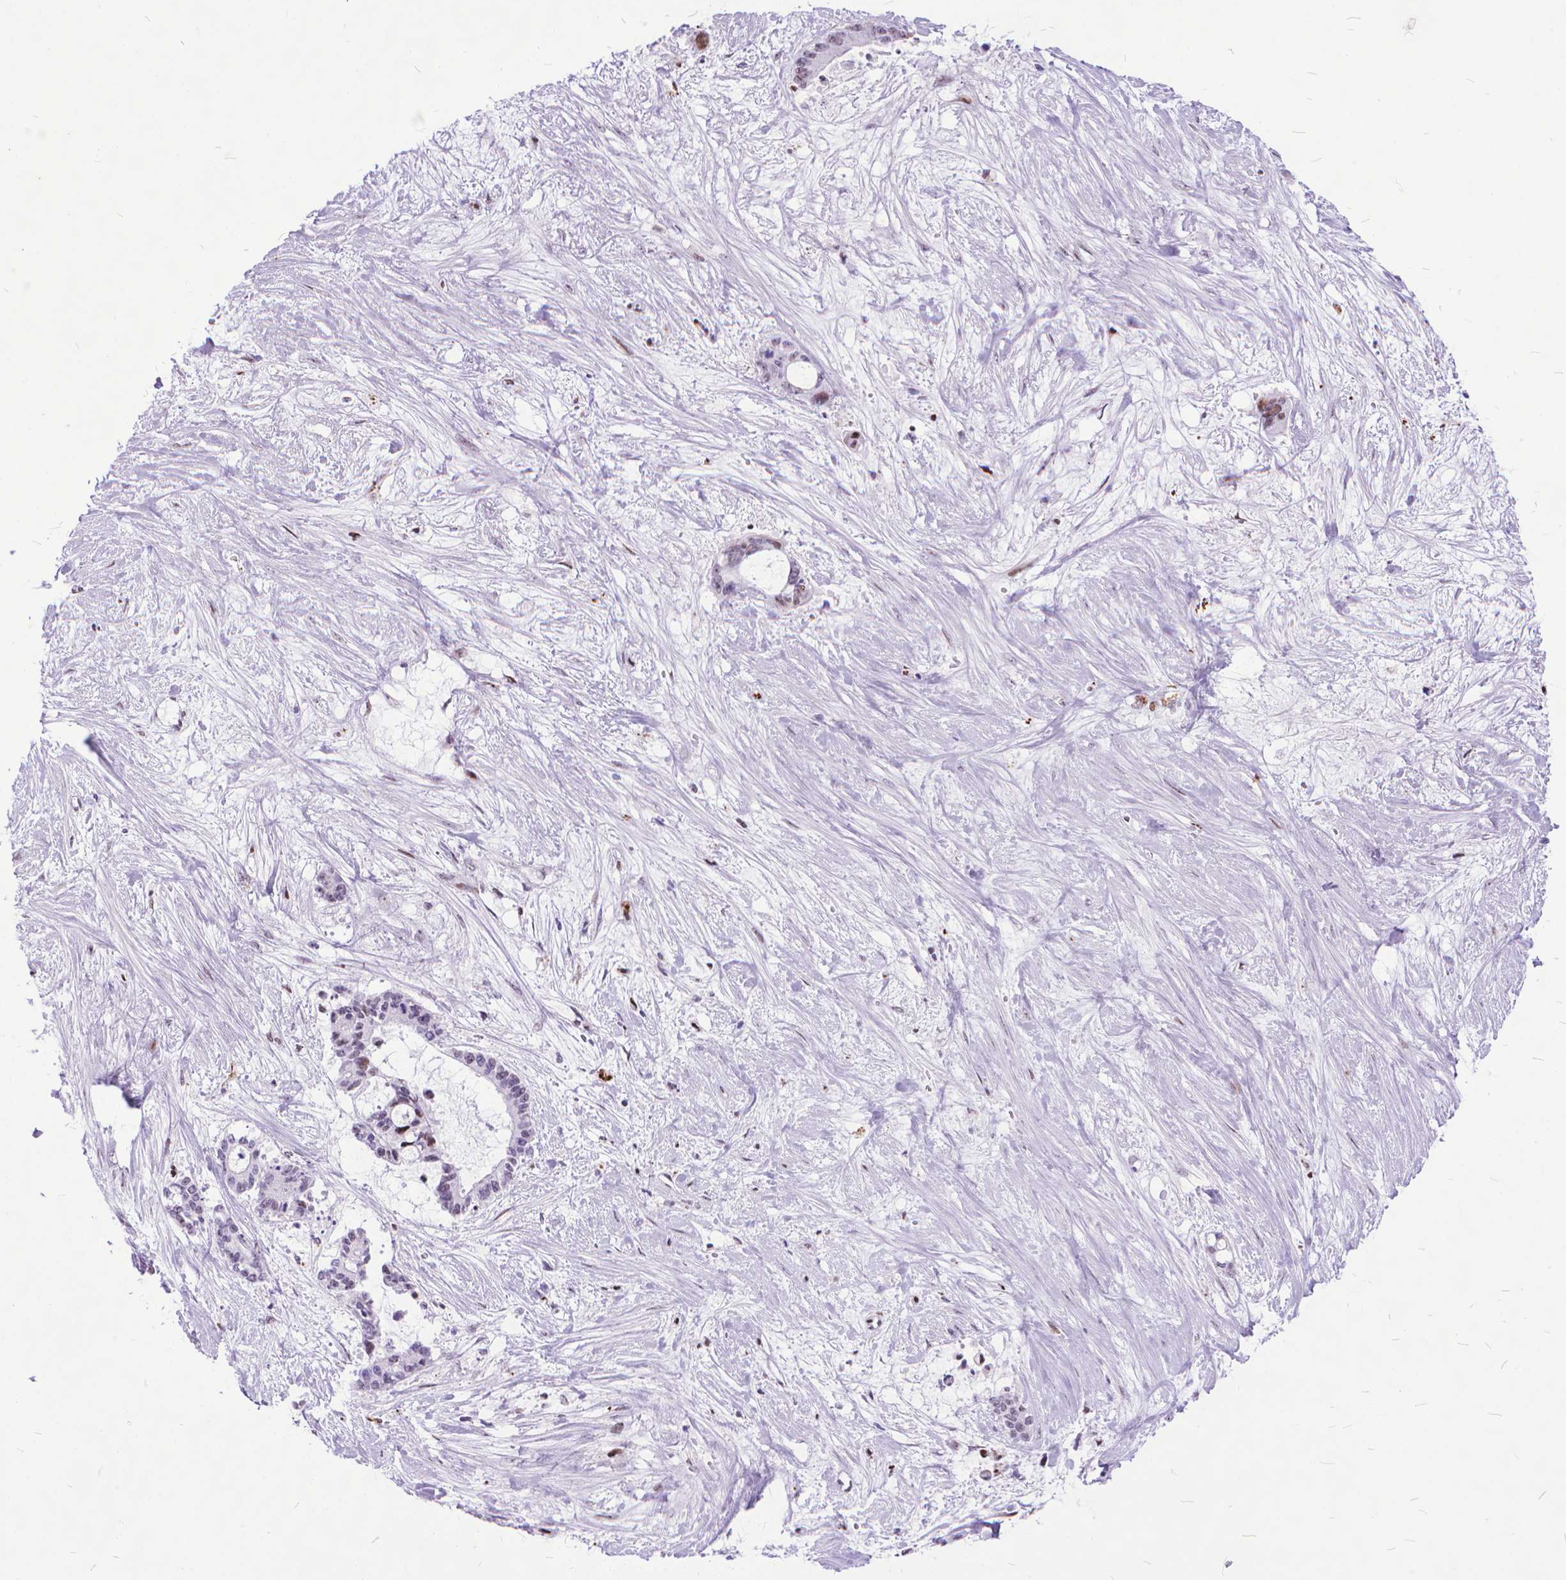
{"staining": {"intensity": "negative", "quantity": "none", "location": "none"}, "tissue": "liver cancer", "cell_type": "Tumor cells", "image_type": "cancer", "snomed": [{"axis": "morphology", "description": "Normal tissue, NOS"}, {"axis": "morphology", "description": "Cholangiocarcinoma"}, {"axis": "topography", "description": "Liver"}, {"axis": "topography", "description": "Peripheral nerve tissue"}], "caption": "Immunohistochemistry photomicrograph of neoplastic tissue: human liver cancer stained with DAB exhibits no significant protein positivity in tumor cells.", "gene": "POLE4", "patient": {"sex": "female", "age": 73}}